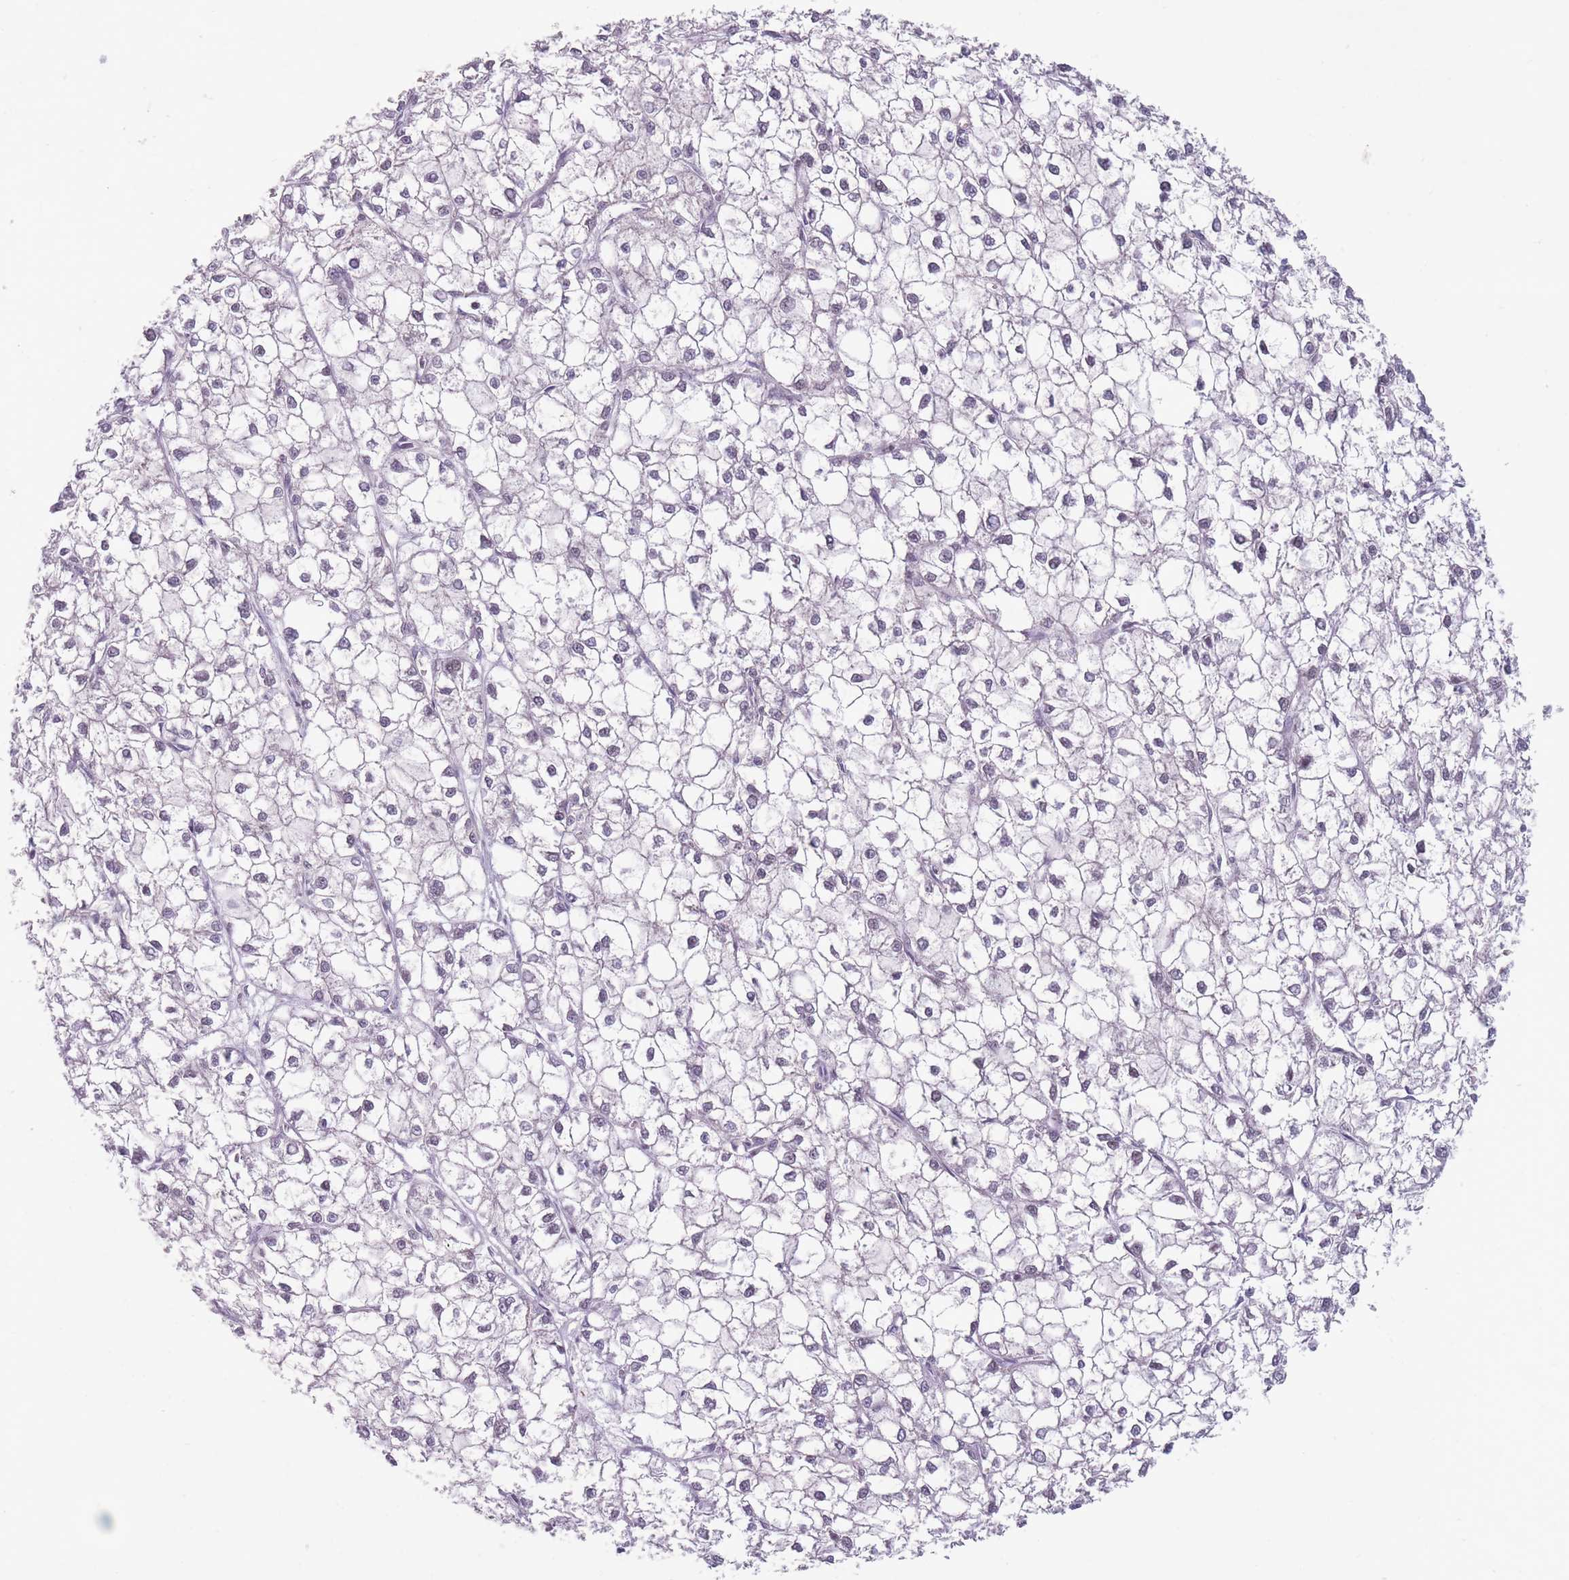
{"staining": {"intensity": "negative", "quantity": "none", "location": "none"}, "tissue": "liver cancer", "cell_type": "Tumor cells", "image_type": "cancer", "snomed": [{"axis": "morphology", "description": "Carcinoma, Hepatocellular, NOS"}, {"axis": "topography", "description": "Liver"}], "caption": "DAB immunohistochemical staining of human liver hepatocellular carcinoma shows no significant positivity in tumor cells. Brightfield microscopy of IHC stained with DAB (3,3'-diaminobenzidine) (brown) and hematoxylin (blue), captured at high magnification.", "gene": "ARID3B", "patient": {"sex": "female", "age": 43}}